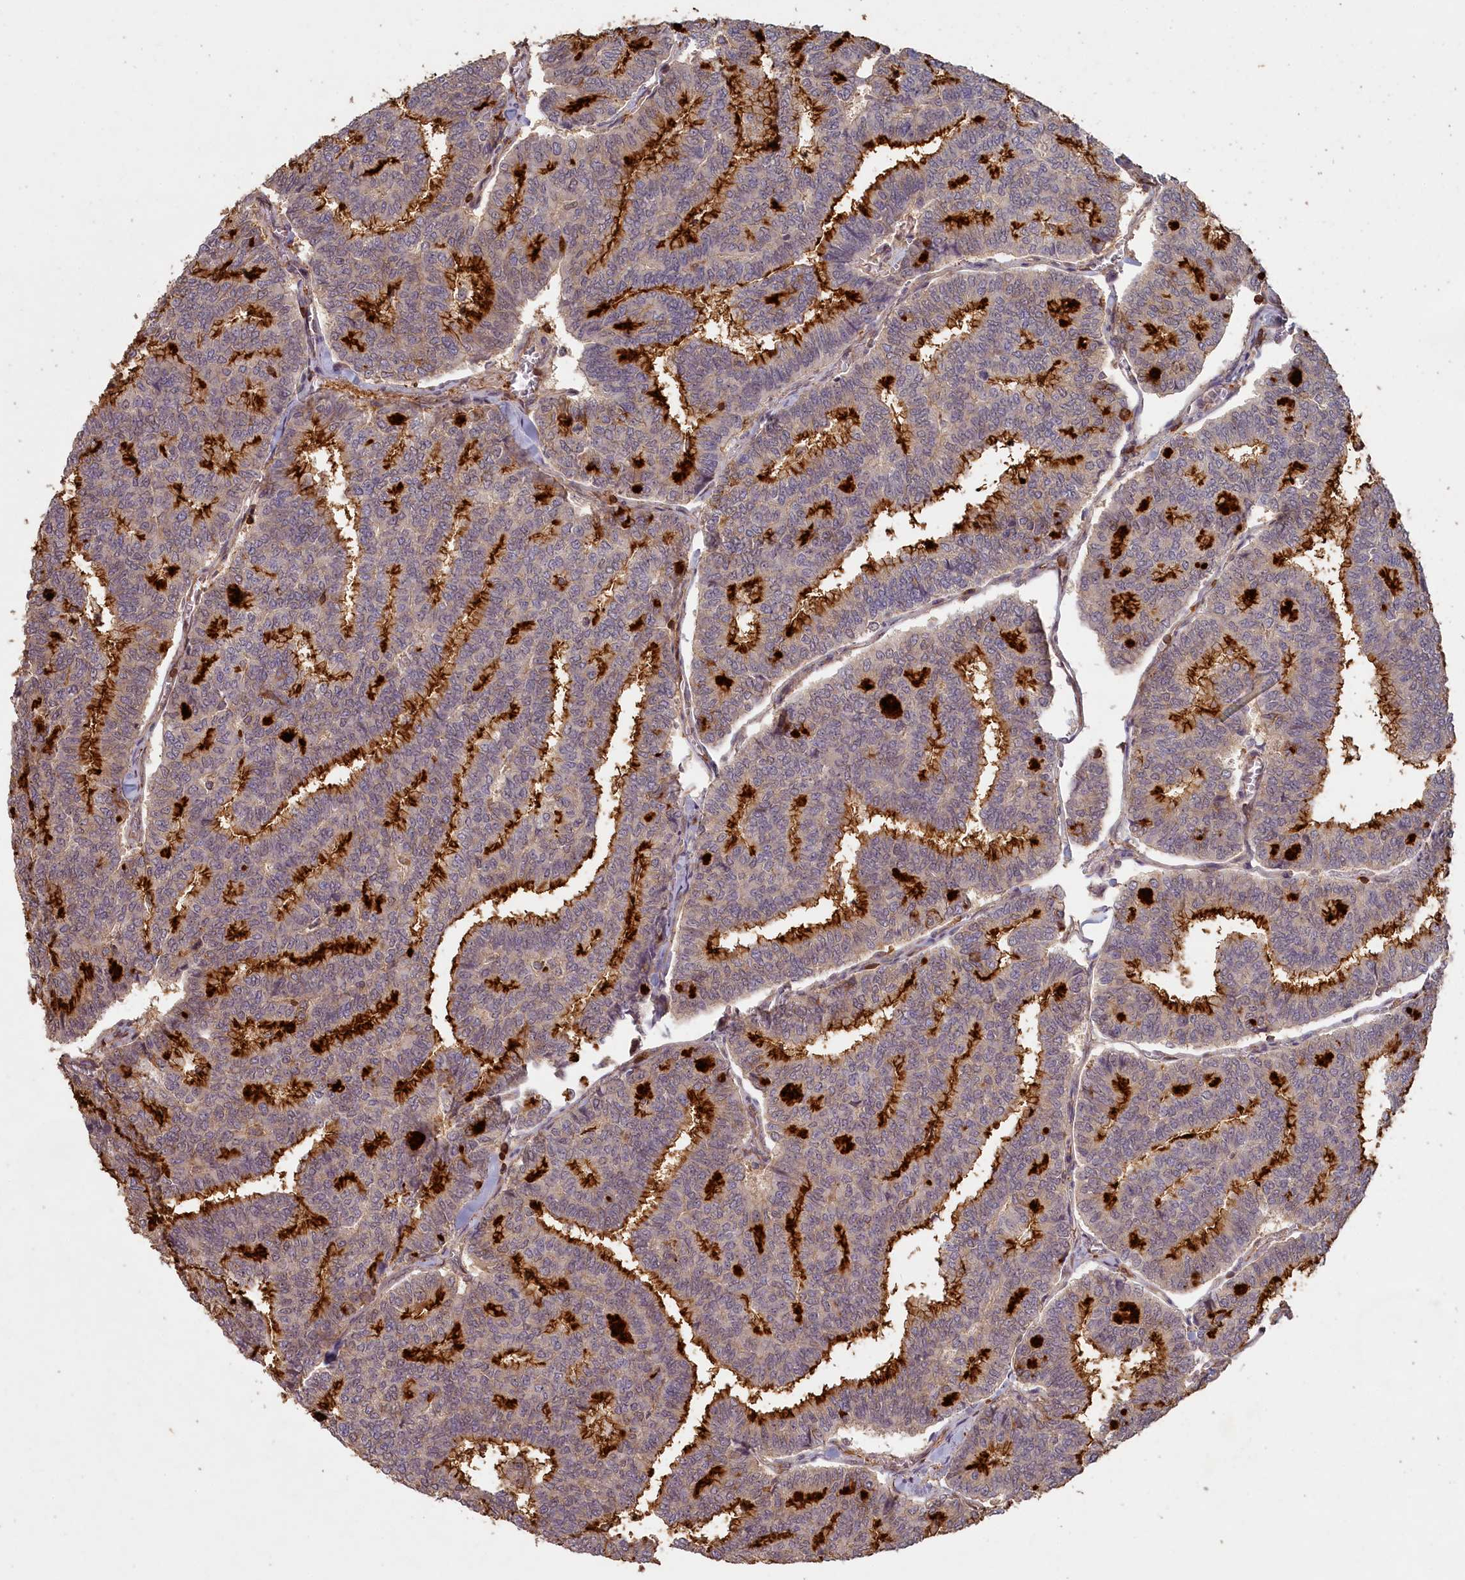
{"staining": {"intensity": "strong", "quantity": "25%-75%", "location": "cytoplasmic/membranous"}, "tissue": "thyroid cancer", "cell_type": "Tumor cells", "image_type": "cancer", "snomed": [{"axis": "morphology", "description": "Papillary adenocarcinoma, NOS"}, {"axis": "topography", "description": "Thyroid gland"}], "caption": "Protein analysis of thyroid cancer tissue reveals strong cytoplasmic/membranous staining in approximately 25%-75% of tumor cells.", "gene": "MADD", "patient": {"sex": "female", "age": 35}}